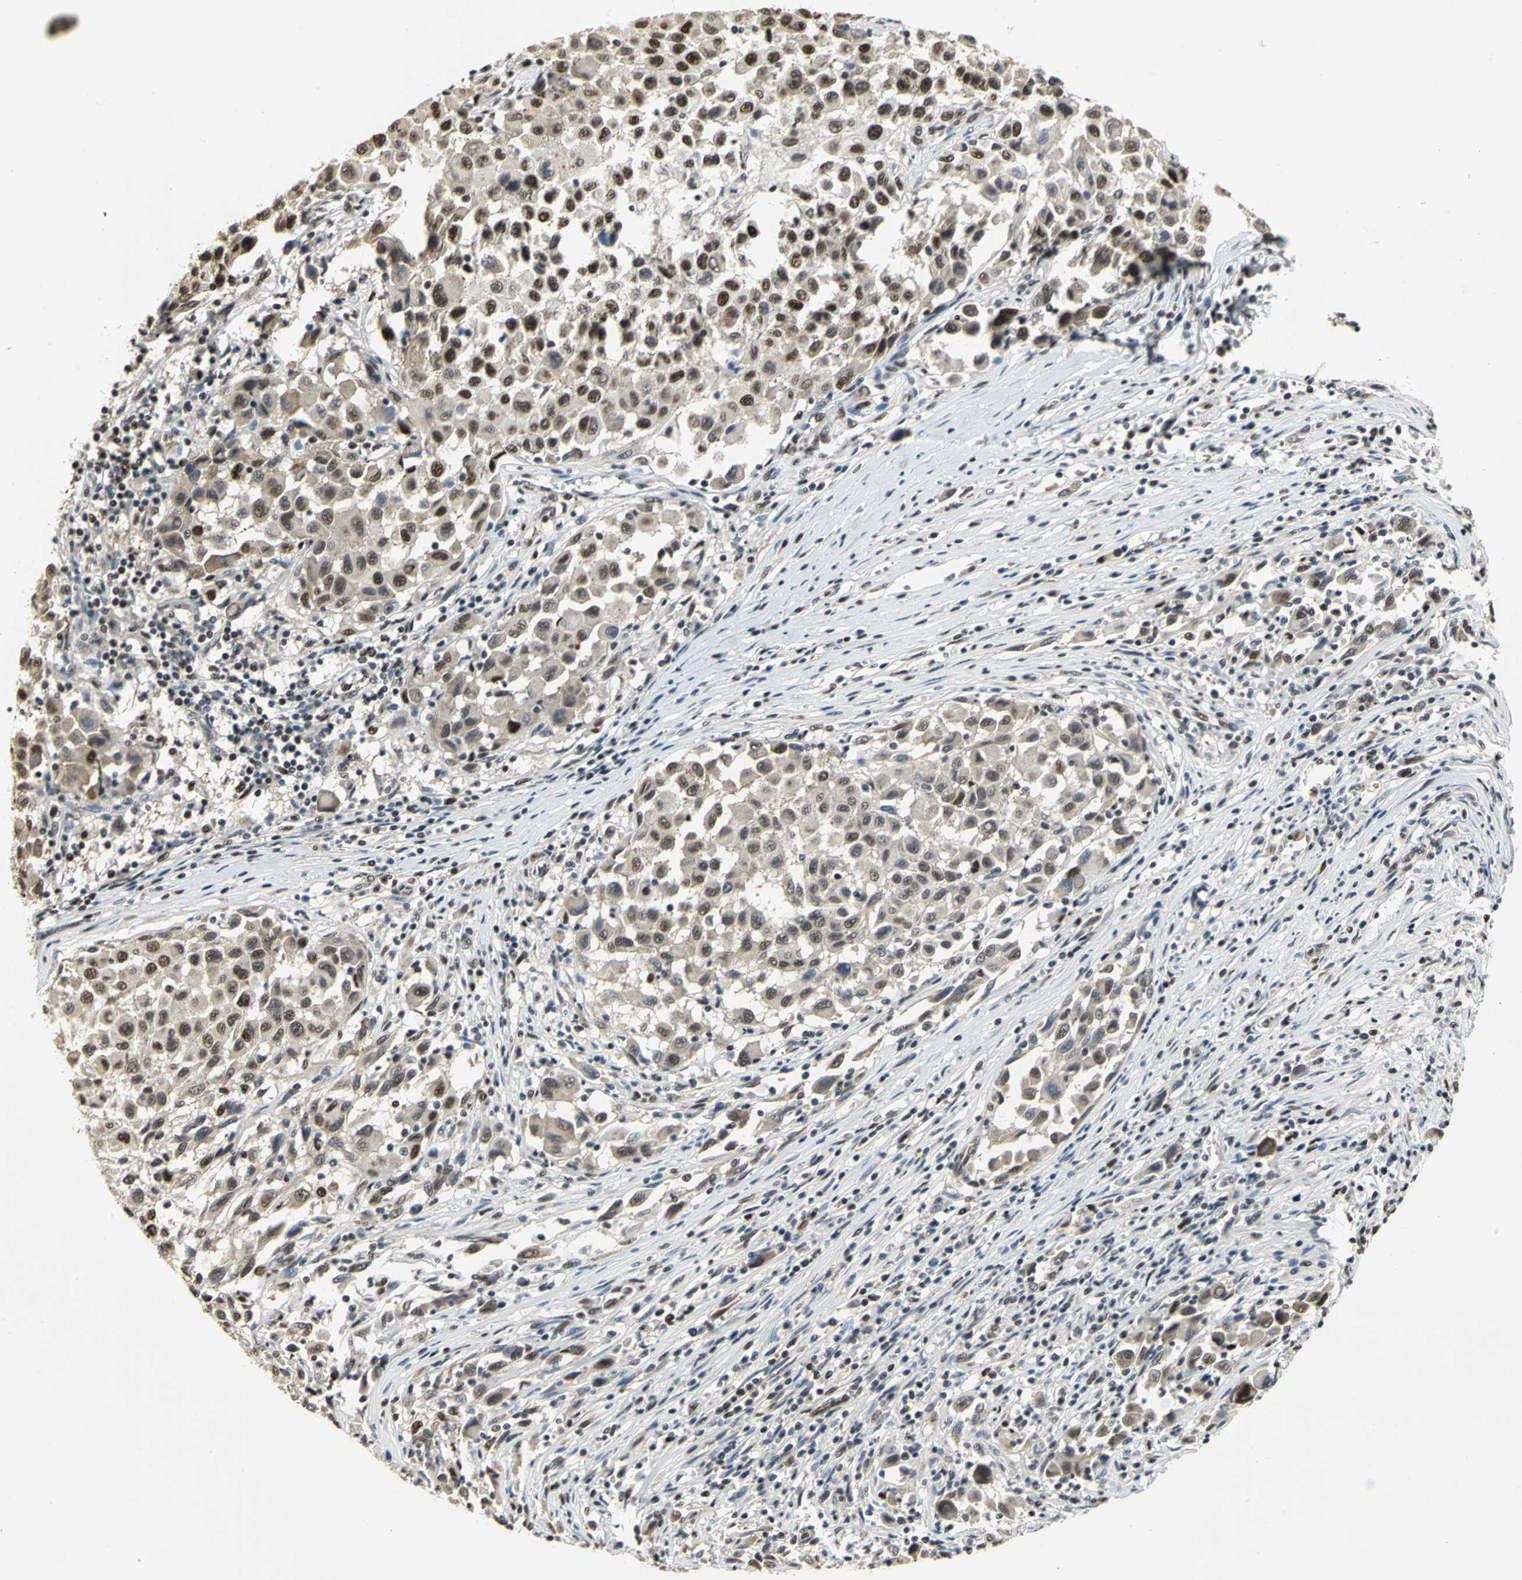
{"staining": {"intensity": "strong", "quantity": ">75%", "location": "nuclear"}, "tissue": "melanoma", "cell_type": "Tumor cells", "image_type": "cancer", "snomed": [{"axis": "morphology", "description": "Malignant melanoma, Metastatic site"}, {"axis": "topography", "description": "Lymph node"}], "caption": "IHC histopathology image of neoplastic tissue: malignant melanoma (metastatic site) stained using immunohistochemistry demonstrates high levels of strong protein expression localized specifically in the nuclear of tumor cells, appearing as a nuclear brown color.", "gene": "CCDC88C", "patient": {"sex": "male", "age": 61}}